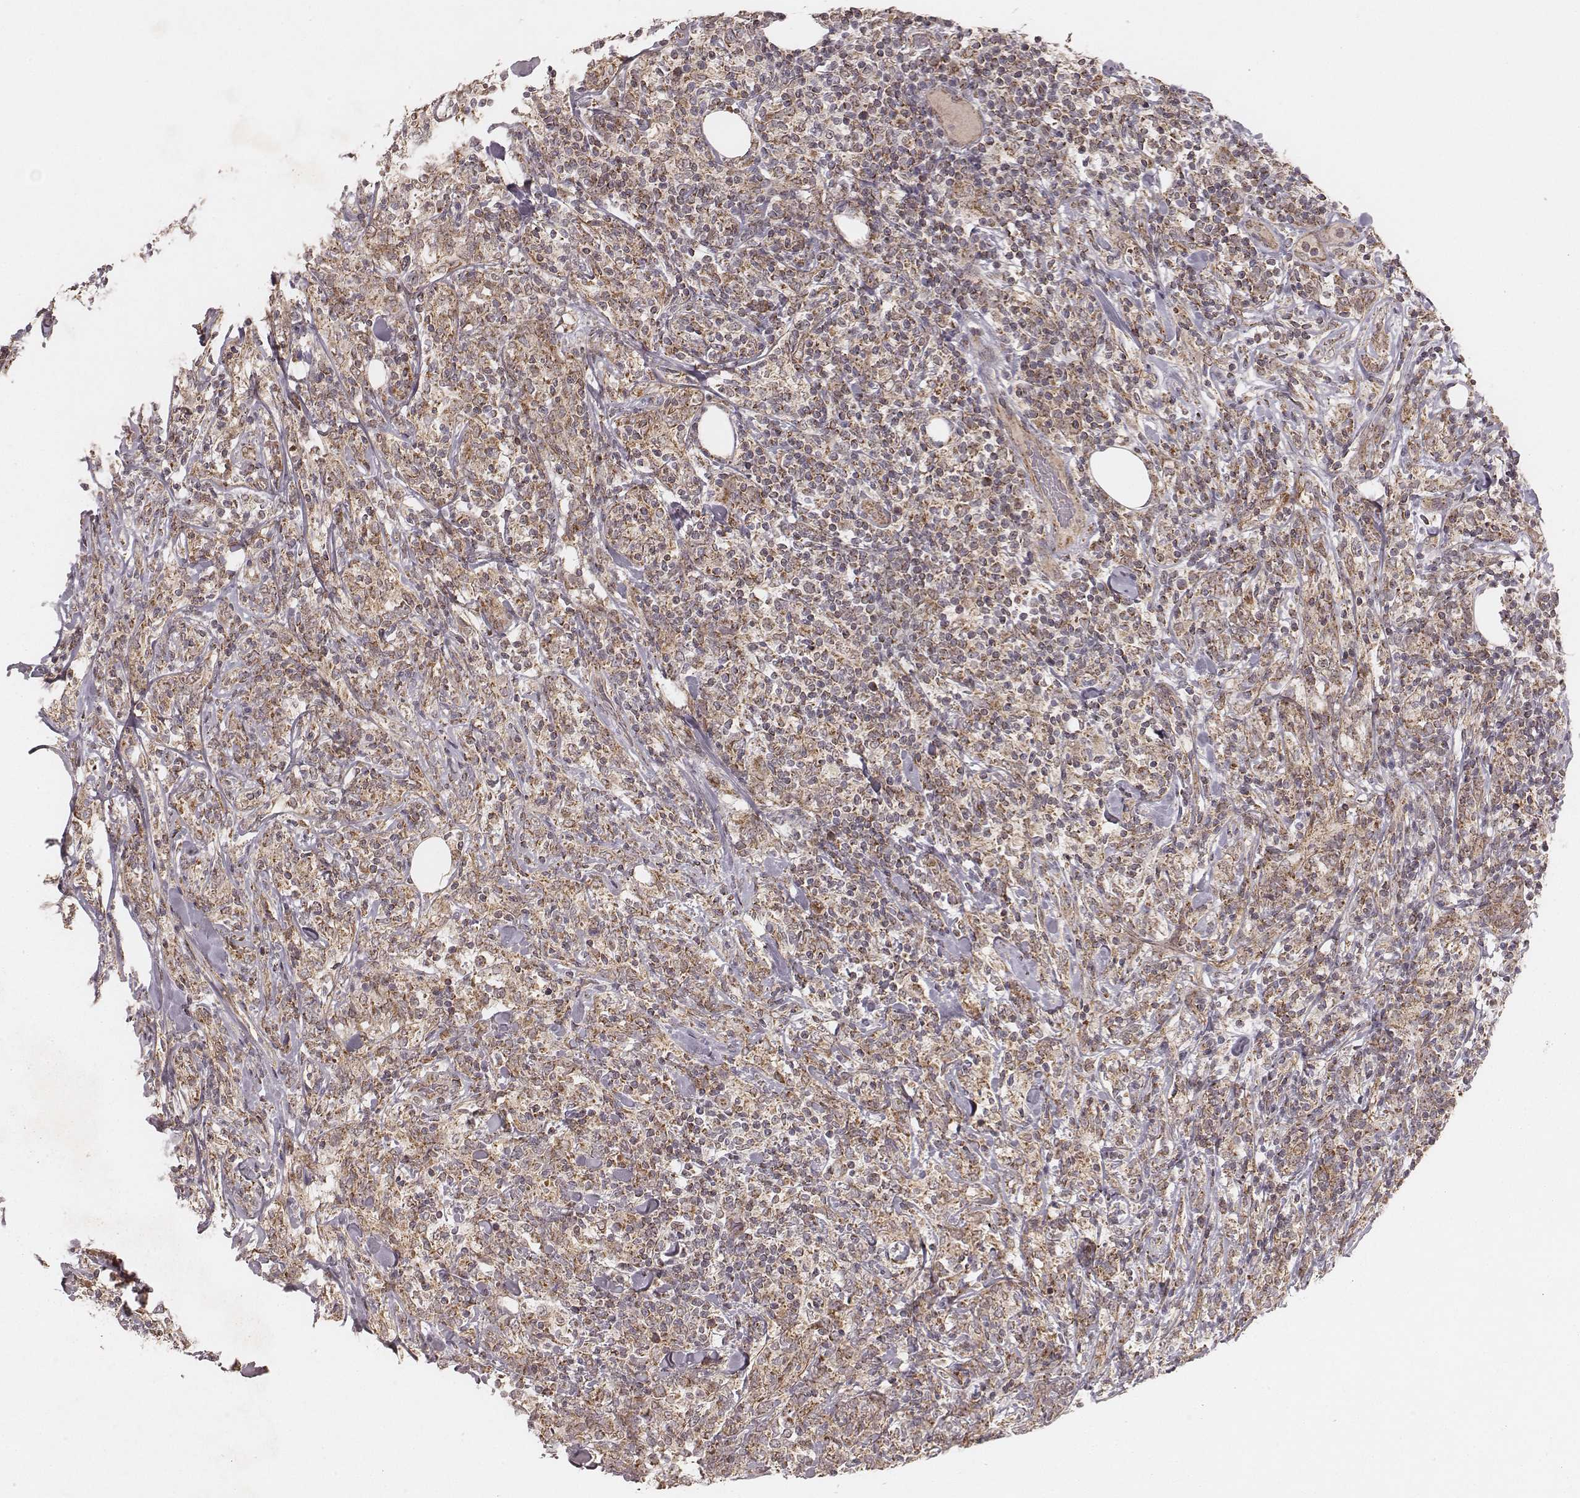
{"staining": {"intensity": "moderate", "quantity": ">75%", "location": "cytoplasmic/membranous"}, "tissue": "lymphoma", "cell_type": "Tumor cells", "image_type": "cancer", "snomed": [{"axis": "morphology", "description": "Malignant lymphoma, non-Hodgkin's type, High grade"}, {"axis": "topography", "description": "Lymph node"}], "caption": "High-magnification brightfield microscopy of malignant lymphoma, non-Hodgkin's type (high-grade) stained with DAB (brown) and counterstained with hematoxylin (blue). tumor cells exhibit moderate cytoplasmic/membranous staining is present in about>75% of cells.", "gene": "NDUFA7", "patient": {"sex": "female", "age": 84}}